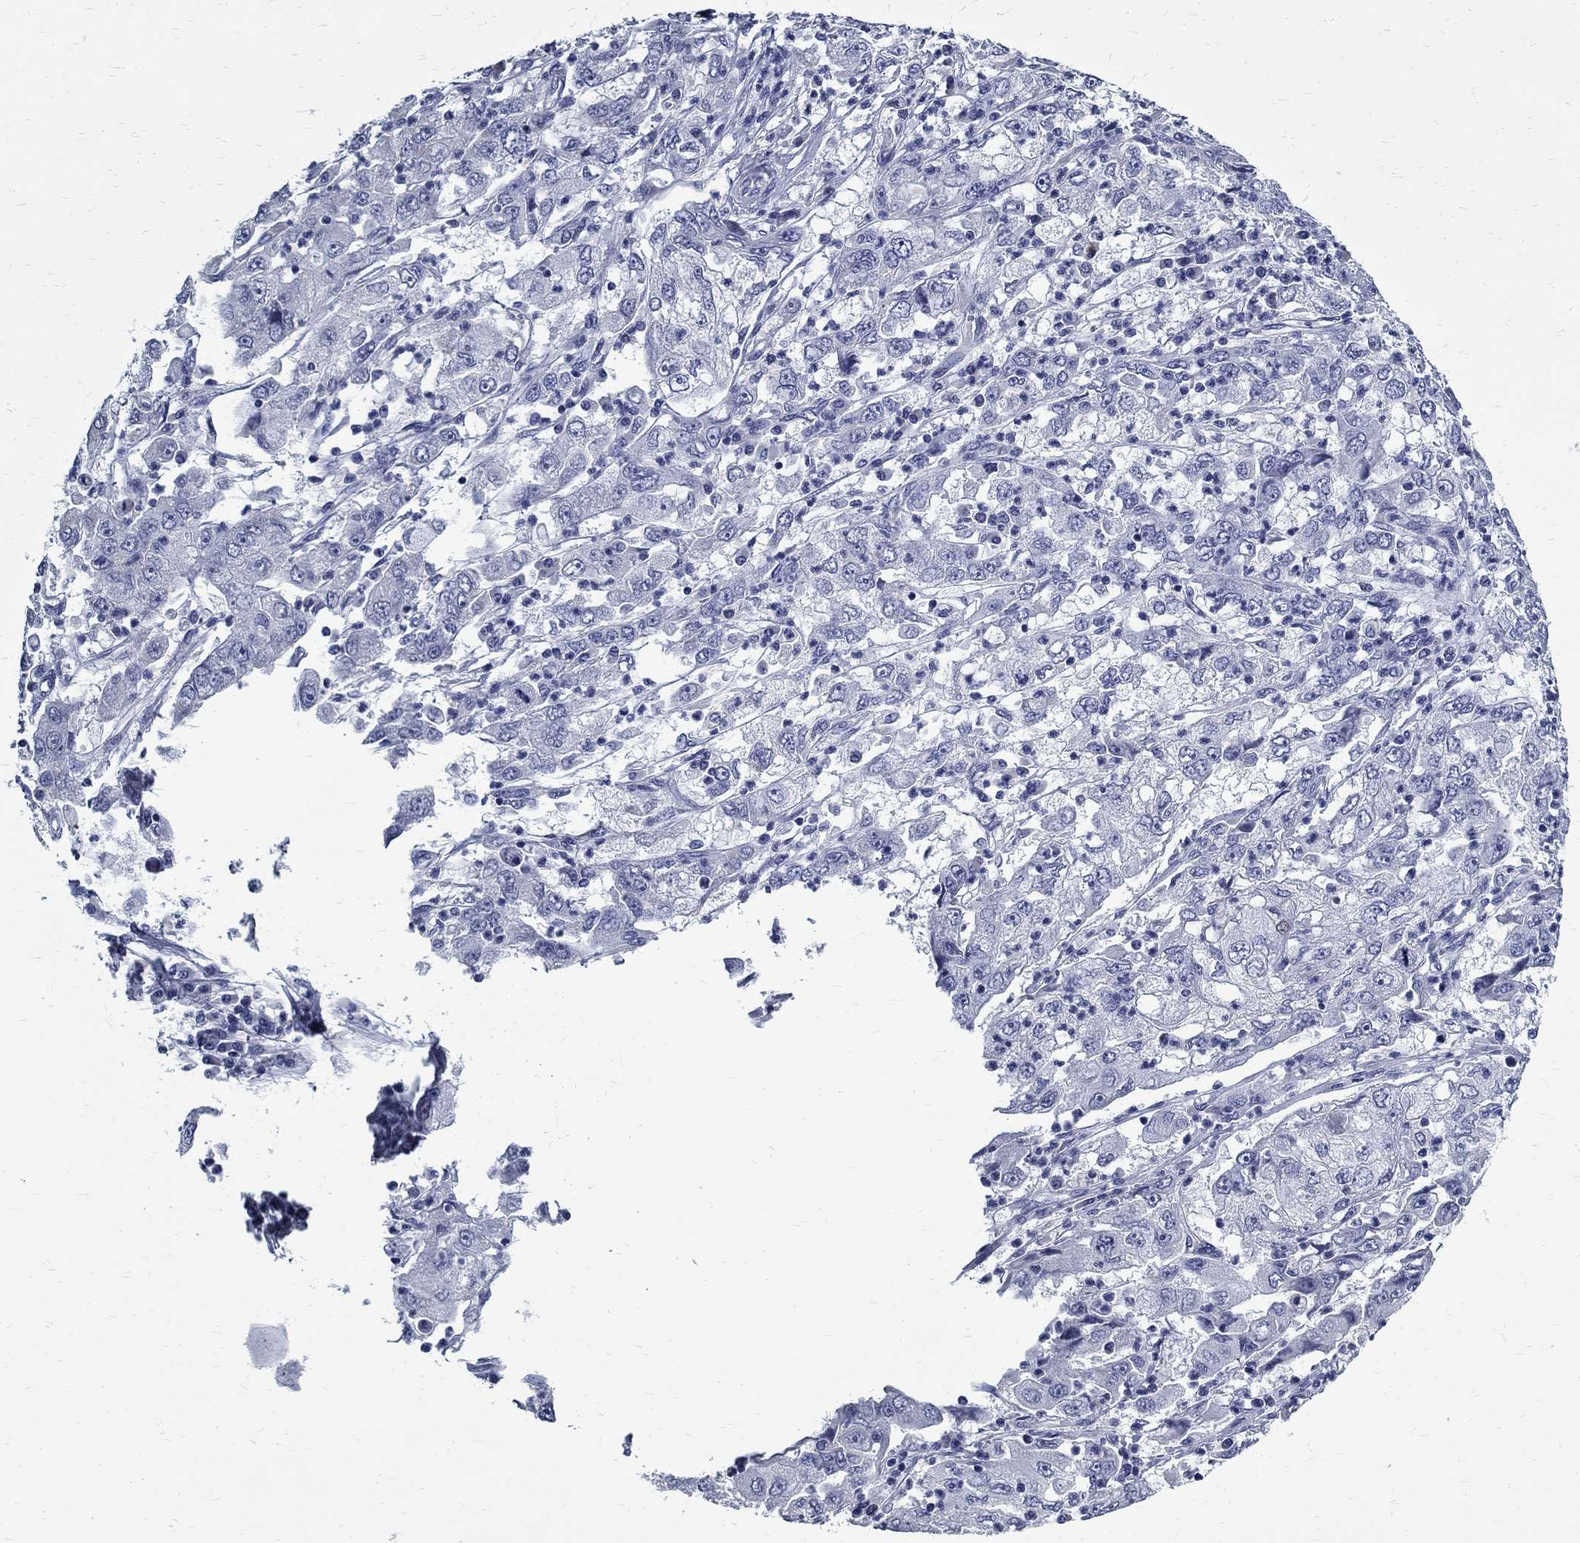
{"staining": {"intensity": "negative", "quantity": "none", "location": "none"}, "tissue": "cervical cancer", "cell_type": "Tumor cells", "image_type": "cancer", "snomed": [{"axis": "morphology", "description": "Squamous cell carcinoma, NOS"}, {"axis": "topography", "description": "Cervix"}], "caption": "Image shows no protein positivity in tumor cells of cervical cancer (squamous cell carcinoma) tissue.", "gene": "TGM4", "patient": {"sex": "female", "age": 36}}